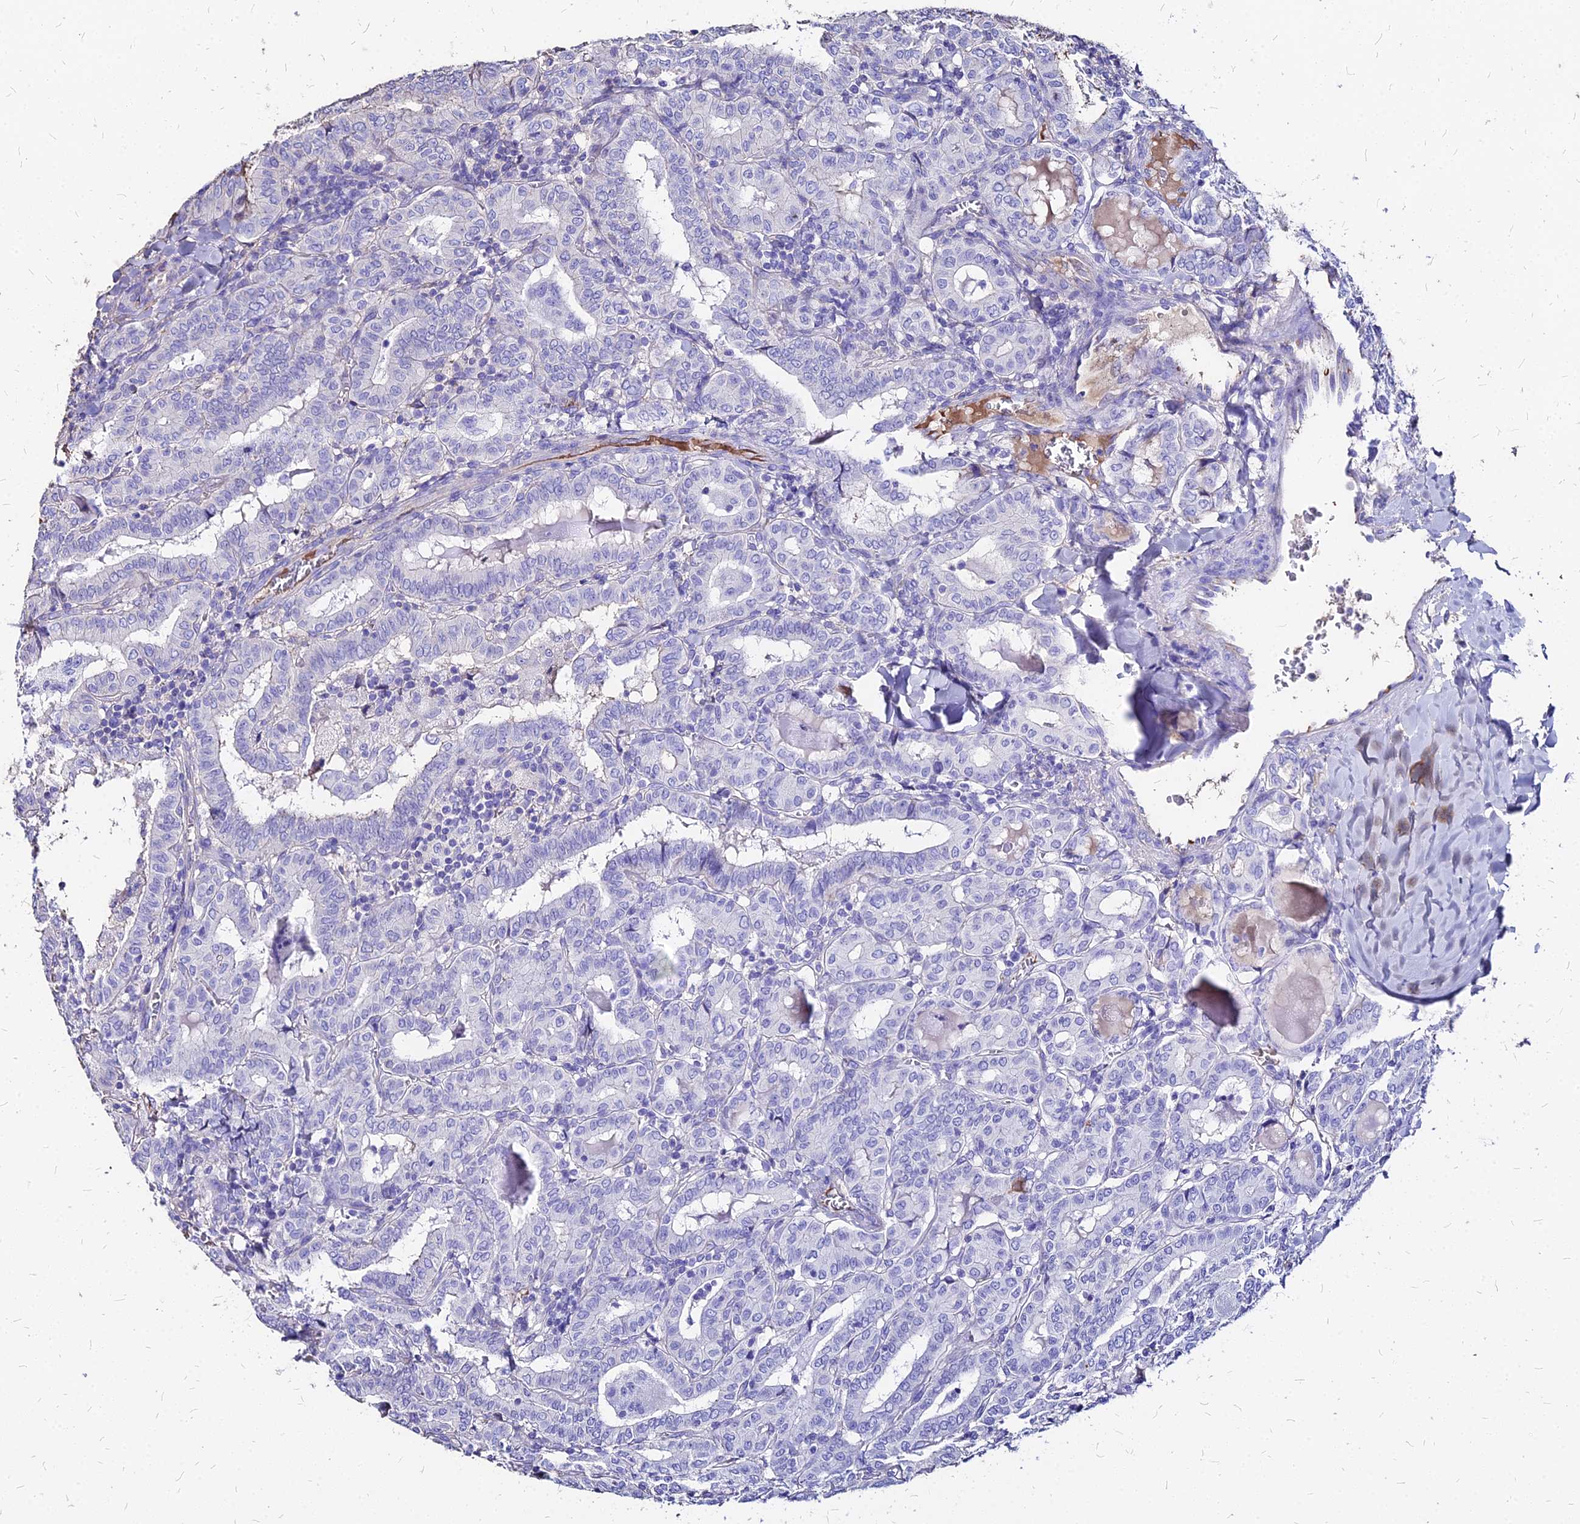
{"staining": {"intensity": "negative", "quantity": "none", "location": "none"}, "tissue": "thyroid cancer", "cell_type": "Tumor cells", "image_type": "cancer", "snomed": [{"axis": "morphology", "description": "Papillary adenocarcinoma, NOS"}, {"axis": "topography", "description": "Thyroid gland"}], "caption": "Immunohistochemistry photomicrograph of thyroid cancer stained for a protein (brown), which demonstrates no positivity in tumor cells. Brightfield microscopy of IHC stained with DAB (3,3'-diaminobenzidine) (brown) and hematoxylin (blue), captured at high magnification.", "gene": "NME5", "patient": {"sex": "female", "age": 72}}